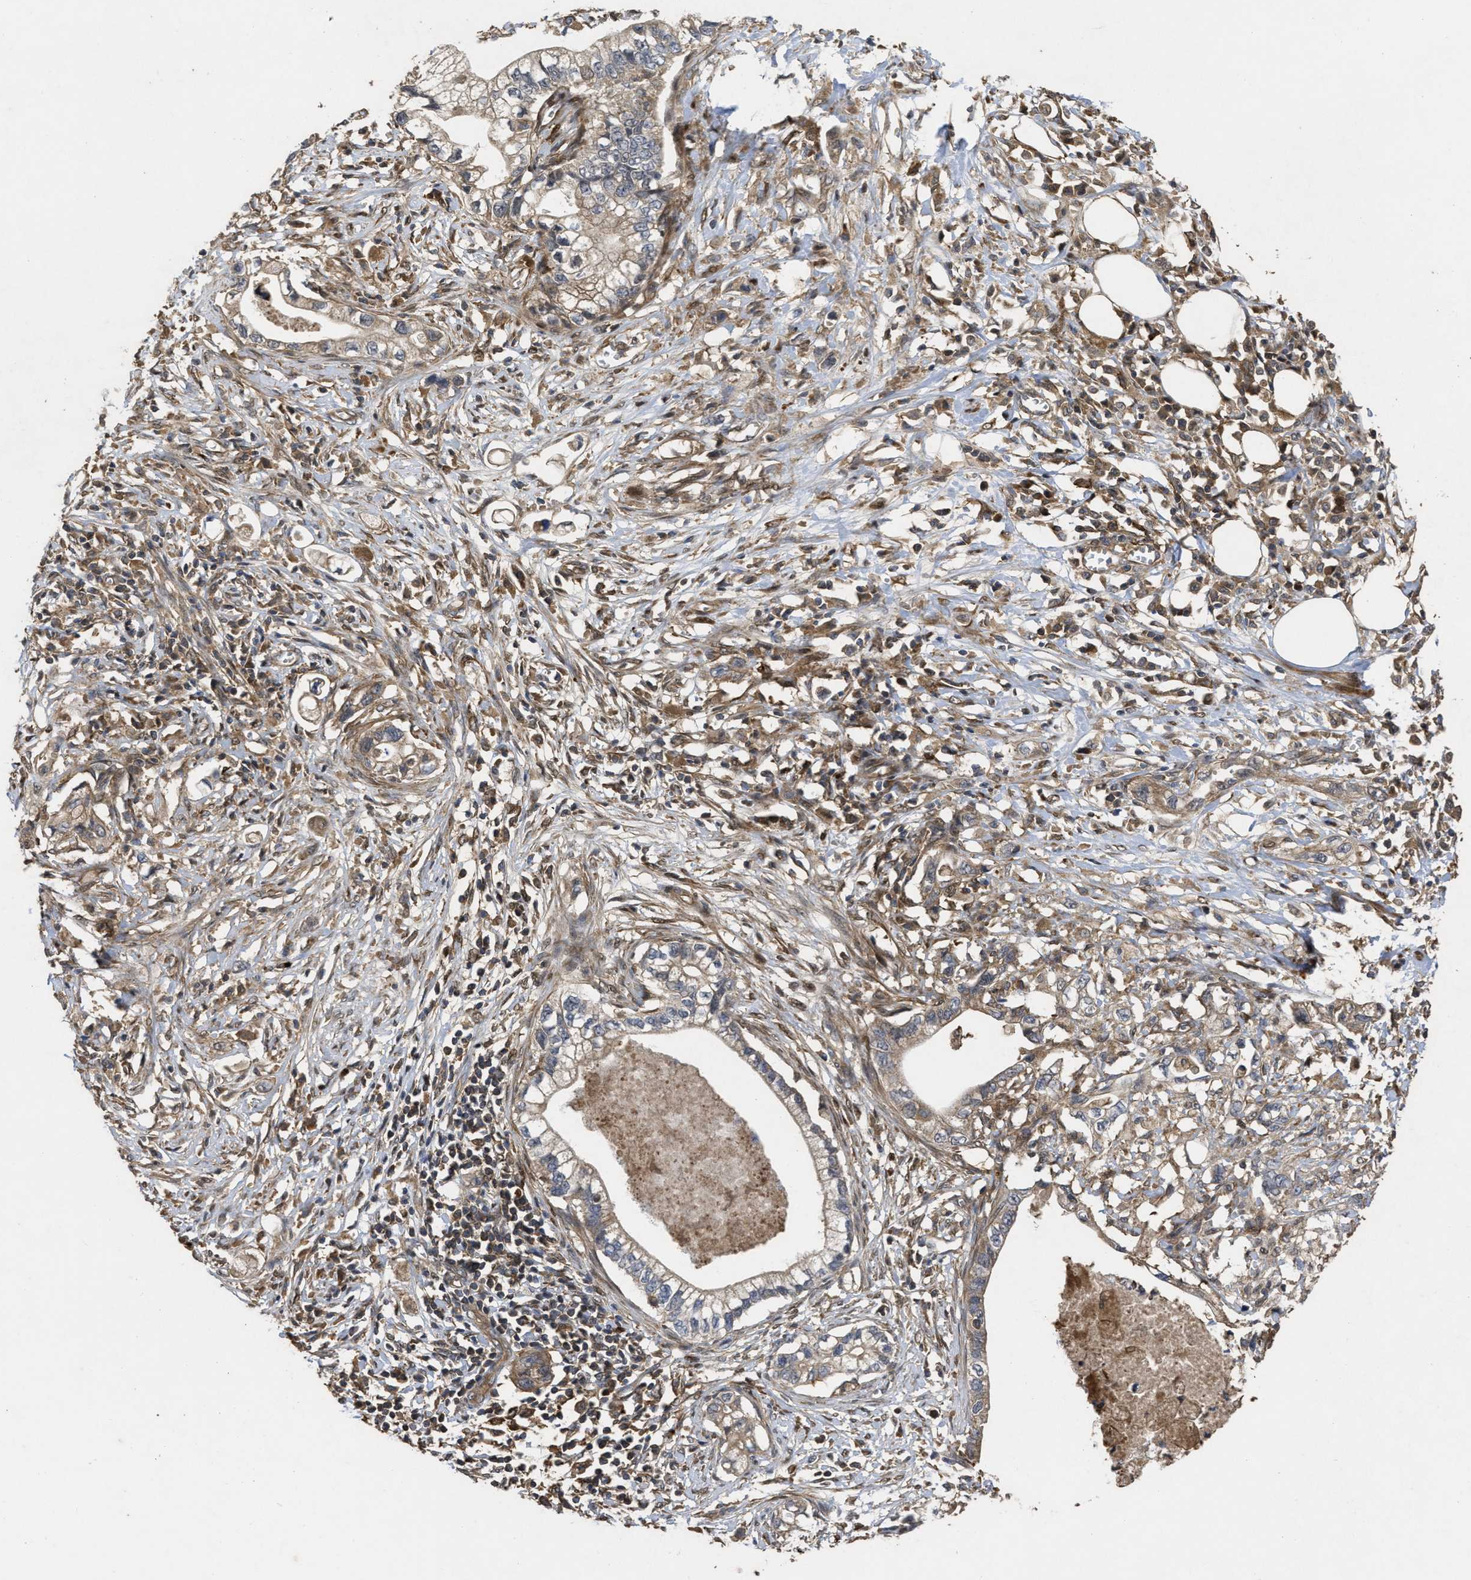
{"staining": {"intensity": "weak", "quantity": "<25%", "location": "cytoplasmic/membranous"}, "tissue": "pancreatic cancer", "cell_type": "Tumor cells", "image_type": "cancer", "snomed": [{"axis": "morphology", "description": "Adenocarcinoma, NOS"}, {"axis": "topography", "description": "Pancreas"}], "caption": "Image shows no protein staining in tumor cells of pancreatic adenocarcinoma tissue.", "gene": "CBR3", "patient": {"sex": "male", "age": 56}}